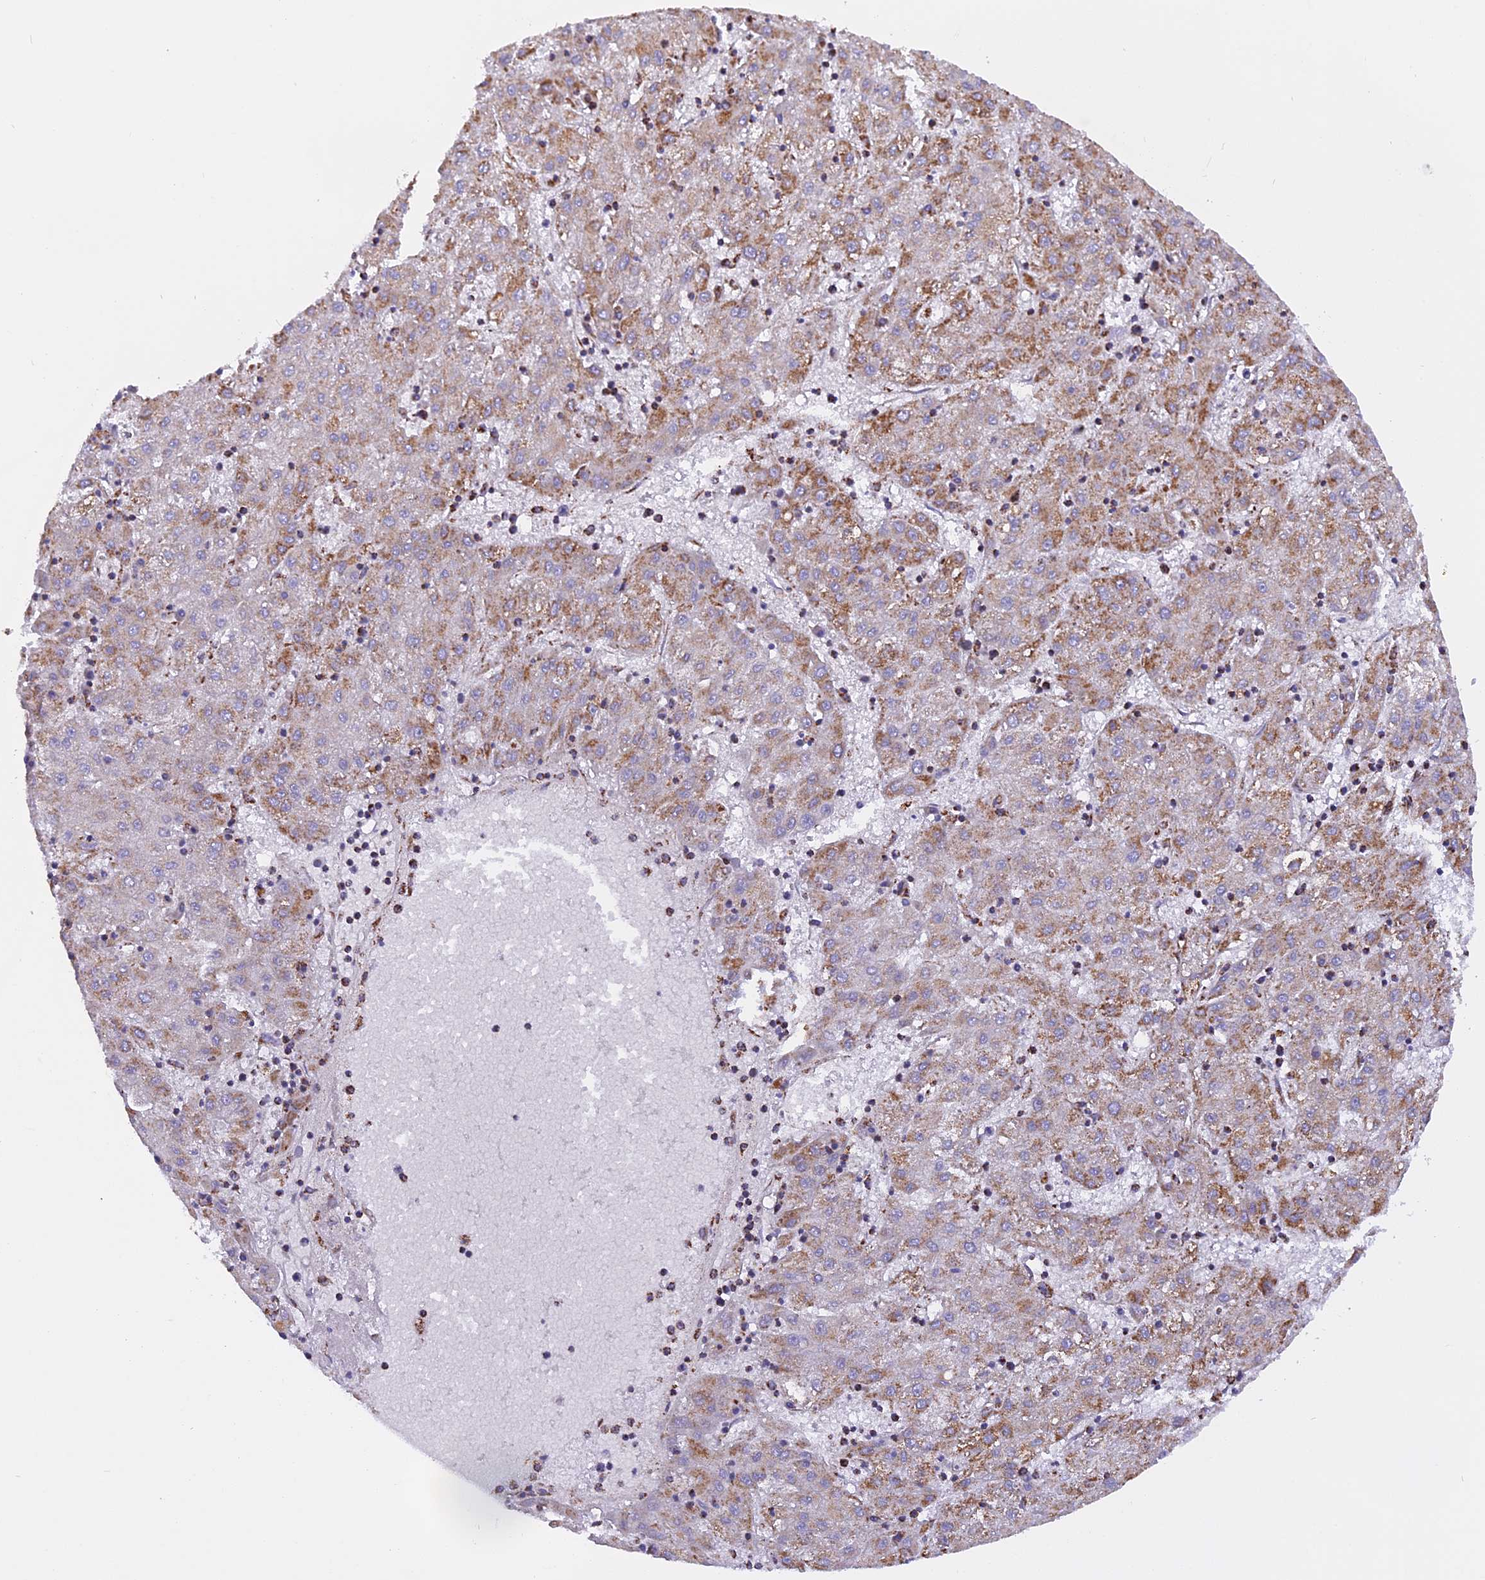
{"staining": {"intensity": "moderate", "quantity": "25%-75%", "location": "cytoplasmic/membranous"}, "tissue": "liver cancer", "cell_type": "Tumor cells", "image_type": "cancer", "snomed": [{"axis": "morphology", "description": "Carcinoma, Hepatocellular, NOS"}, {"axis": "topography", "description": "Liver"}], "caption": "Liver hepatocellular carcinoma stained with immunohistochemistry (IHC) demonstrates moderate cytoplasmic/membranous positivity in approximately 25%-75% of tumor cells. (DAB (3,3'-diaminobenzidine) IHC, brown staining for protein, blue staining for nuclei).", "gene": "KCNG1", "patient": {"sex": "male", "age": 72}}